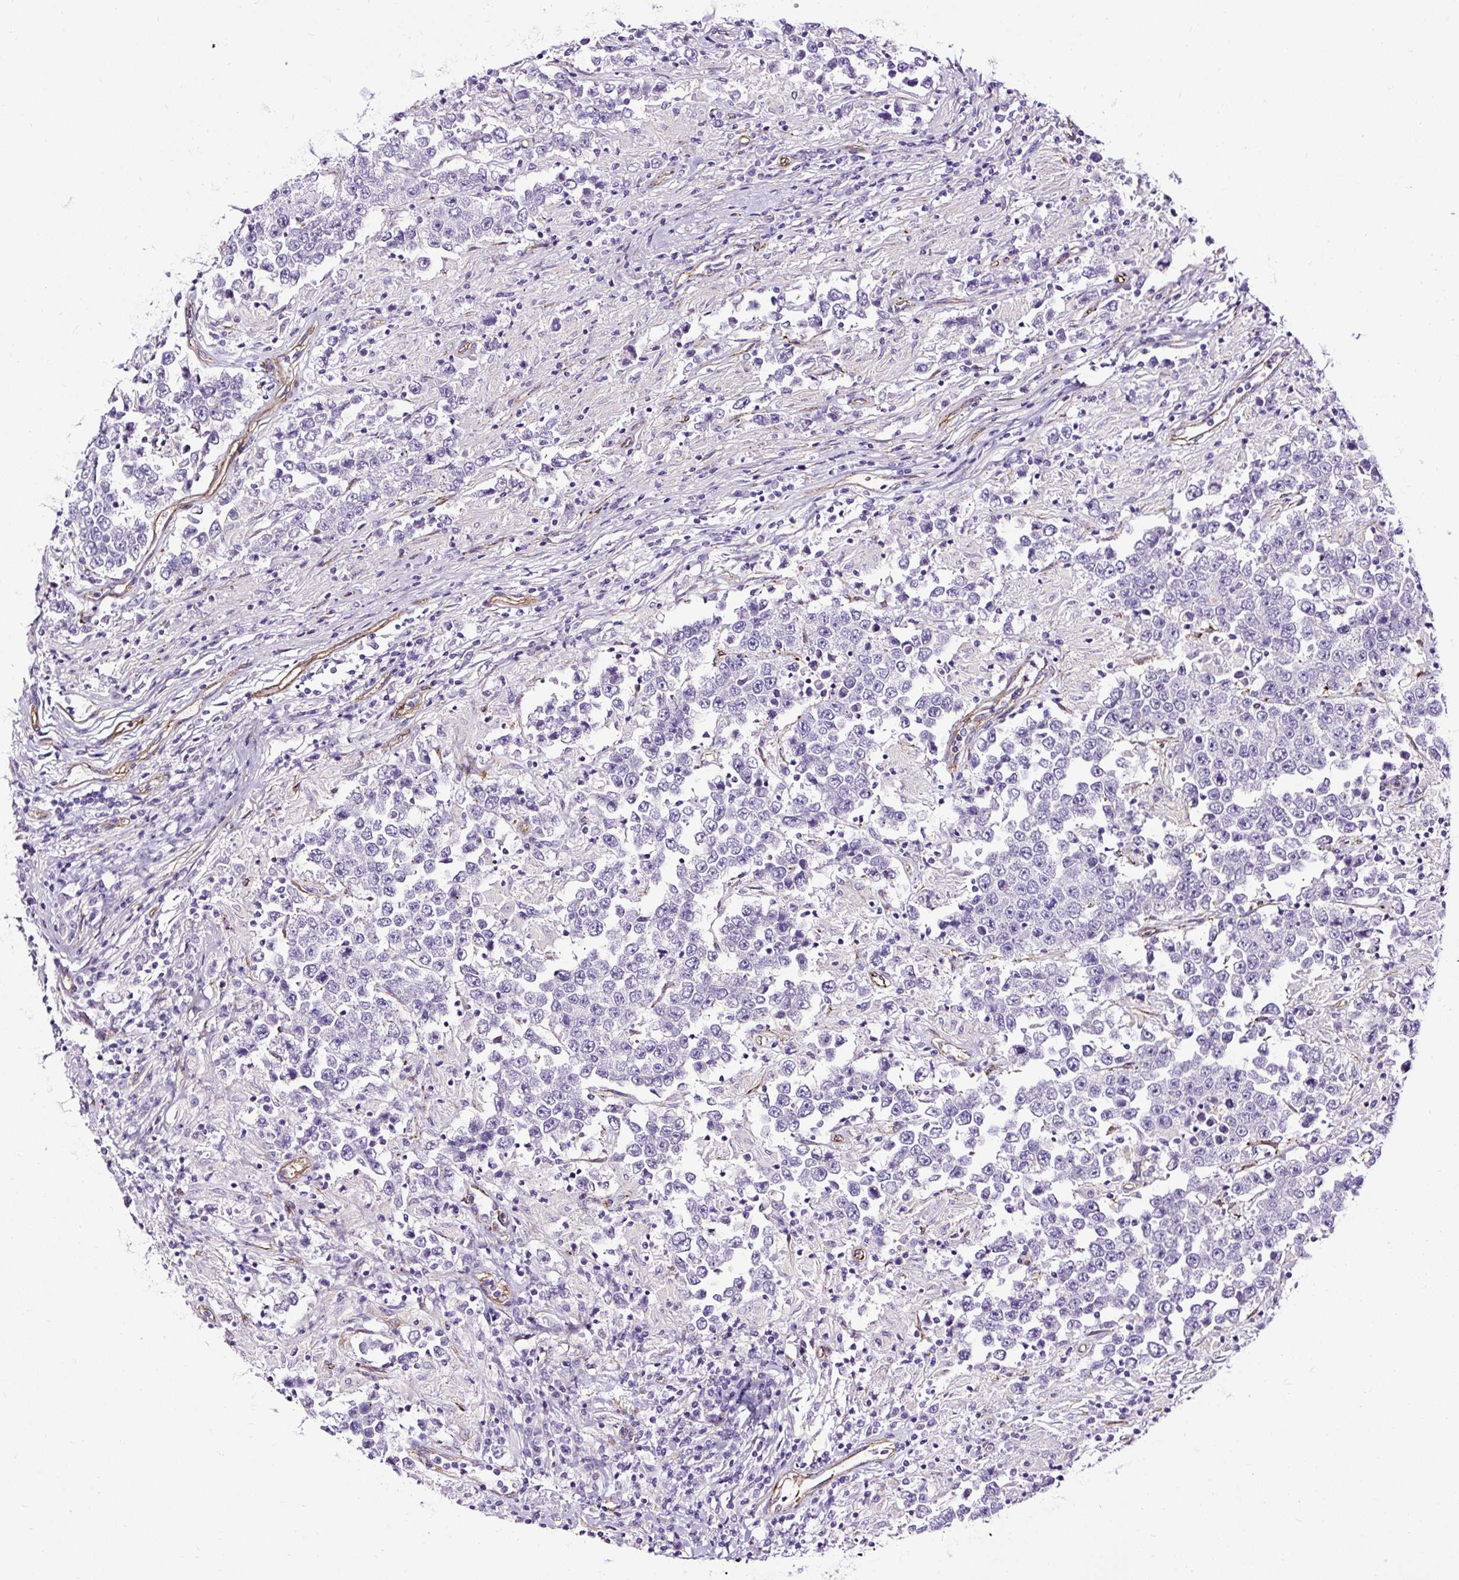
{"staining": {"intensity": "negative", "quantity": "none", "location": "none"}, "tissue": "testis cancer", "cell_type": "Tumor cells", "image_type": "cancer", "snomed": [{"axis": "morphology", "description": "Normal tissue, NOS"}, {"axis": "morphology", "description": "Urothelial carcinoma, High grade"}, {"axis": "morphology", "description": "Seminoma, NOS"}, {"axis": "morphology", "description": "Carcinoma, Embryonal, NOS"}, {"axis": "topography", "description": "Urinary bladder"}, {"axis": "topography", "description": "Testis"}], "caption": "High power microscopy micrograph of an IHC micrograph of testis cancer, revealing no significant positivity in tumor cells. (Stains: DAB (3,3'-diaminobenzidine) immunohistochemistry with hematoxylin counter stain, Microscopy: brightfield microscopy at high magnification).", "gene": "SLC7A8", "patient": {"sex": "male", "age": 41}}